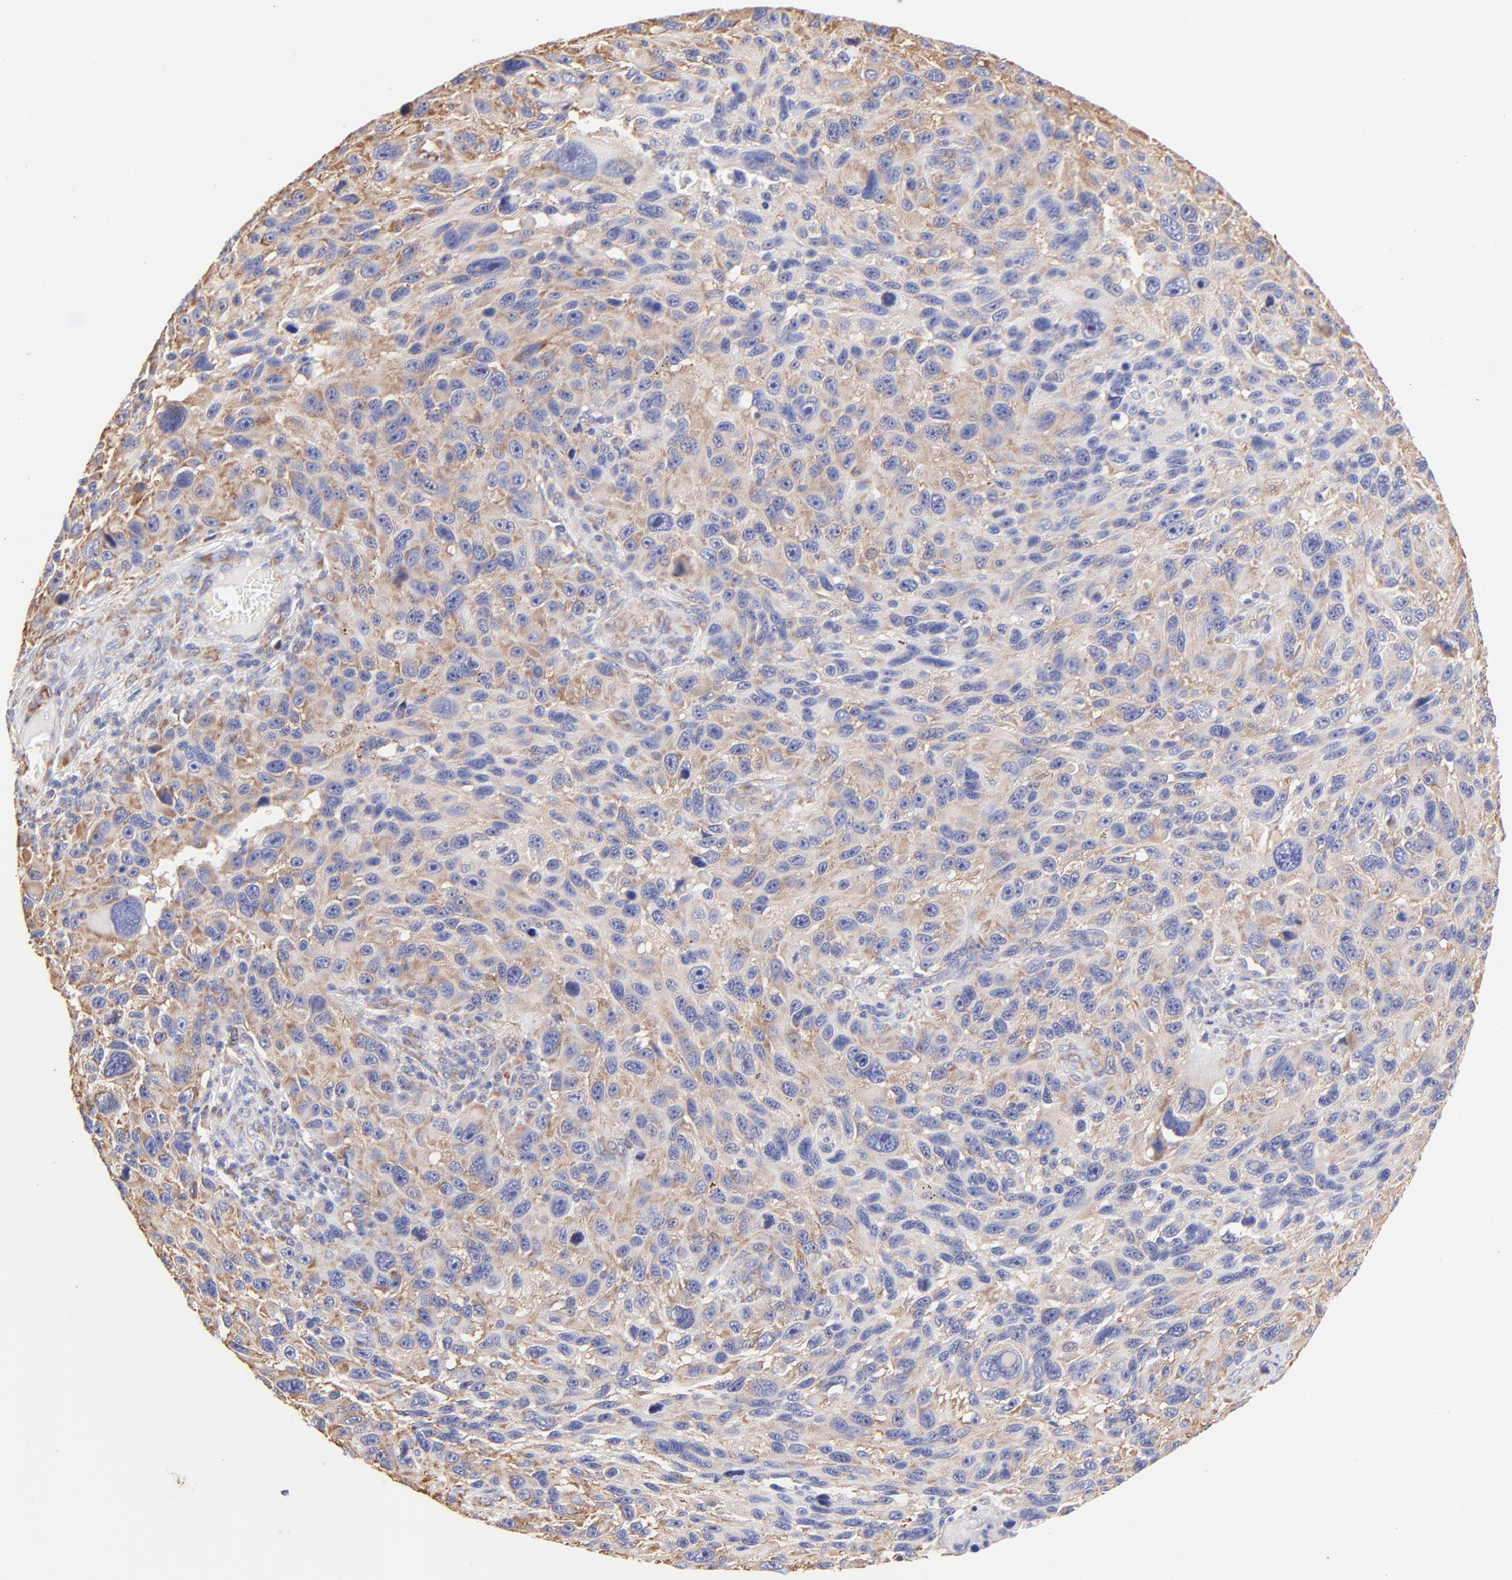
{"staining": {"intensity": "moderate", "quantity": "25%-75%", "location": "cytoplasmic/membranous"}, "tissue": "melanoma", "cell_type": "Tumor cells", "image_type": "cancer", "snomed": [{"axis": "morphology", "description": "Malignant melanoma, NOS"}, {"axis": "topography", "description": "Skin"}], "caption": "Malignant melanoma stained with immunohistochemistry demonstrates moderate cytoplasmic/membranous expression in approximately 25%-75% of tumor cells. Using DAB (3,3'-diaminobenzidine) (brown) and hematoxylin (blue) stains, captured at high magnification using brightfield microscopy.", "gene": "RPL30", "patient": {"sex": "male", "age": 53}}